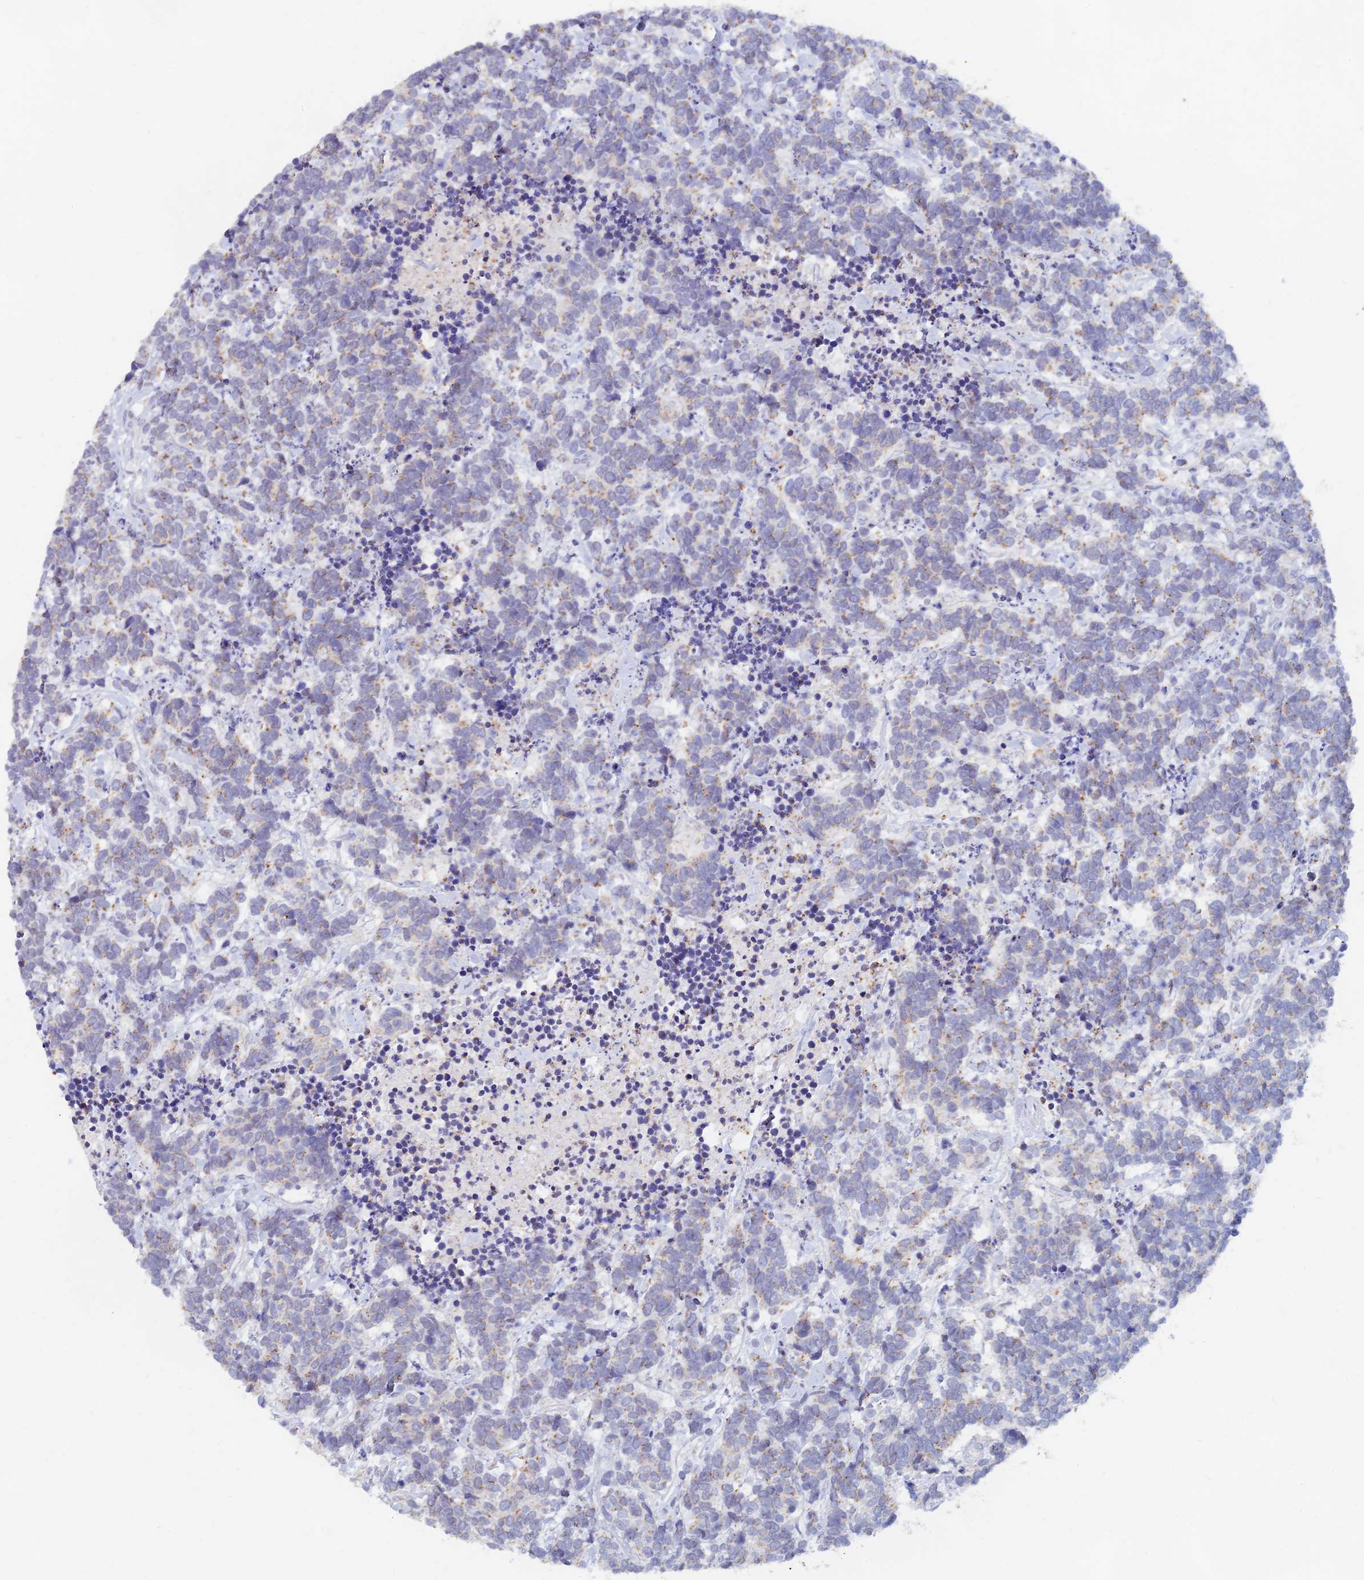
{"staining": {"intensity": "weak", "quantity": "25%-75%", "location": "cytoplasmic/membranous"}, "tissue": "carcinoid", "cell_type": "Tumor cells", "image_type": "cancer", "snomed": [{"axis": "morphology", "description": "Carcinoma, NOS"}, {"axis": "morphology", "description": "Carcinoid, malignant, NOS"}, {"axis": "topography", "description": "Prostate"}], "caption": "Tumor cells show low levels of weak cytoplasmic/membranous positivity in approximately 25%-75% of cells in malignant carcinoid. The protein of interest is stained brown, and the nuclei are stained in blue (DAB (3,3'-diaminobenzidine) IHC with brightfield microscopy, high magnification).", "gene": "LRIF1", "patient": {"sex": "male", "age": 57}}